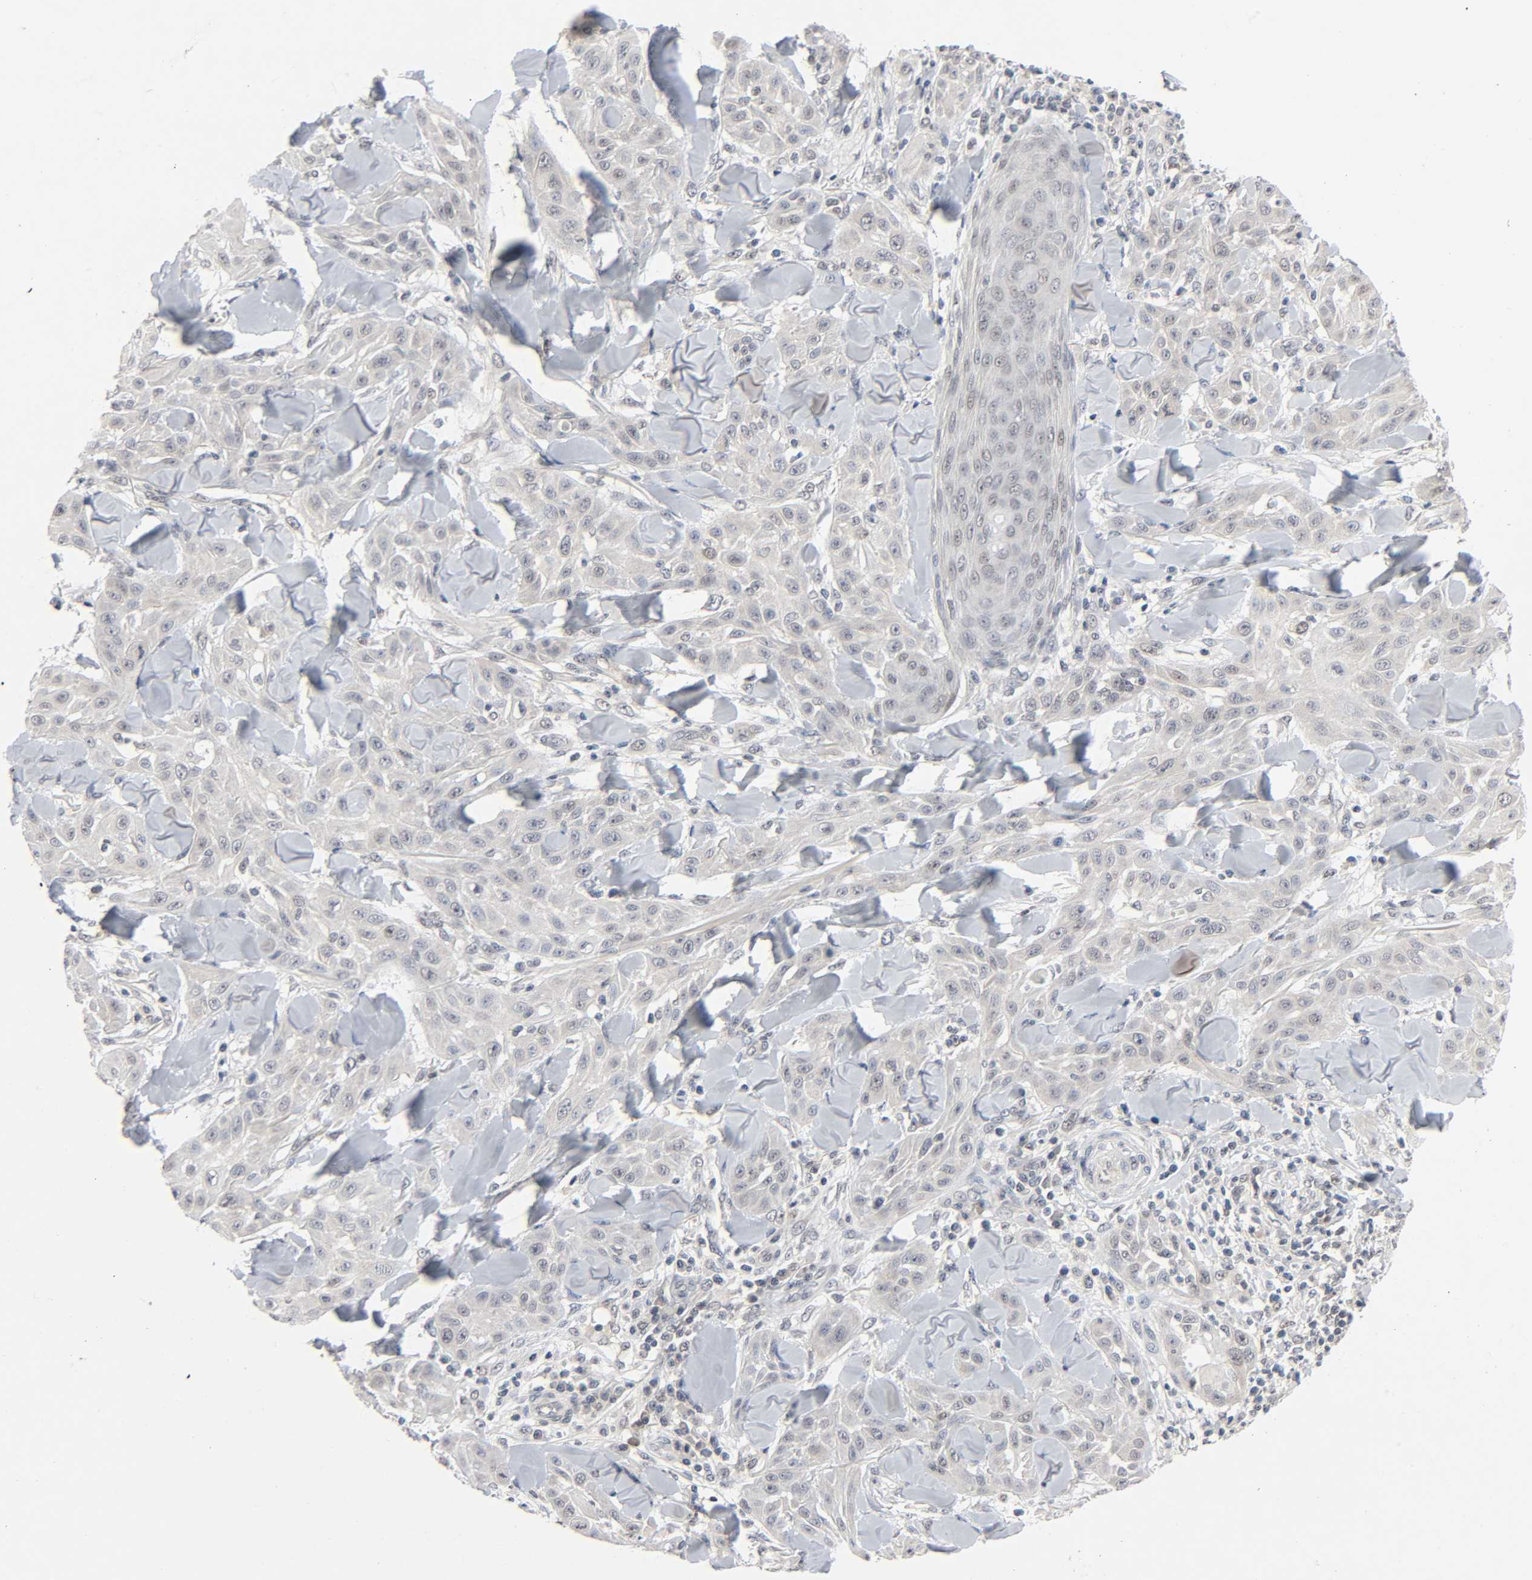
{"staining": {"intensity": "negative", "quantity": "none", "location": "none"}, "tissue": "skin cancer", "cell_type": "Tumor cells", "image_type": "cancer", "snomed": [{"axis": "morphology", "description": "Squamous cell carcinoma, NOS"}, {"axis": "topography", "description": "Skin"}], "caption": "Skin cancer was stained to show a protein in brown. There is no significant expression in tumor cells. (DAB (3,3'-diaminobenzidine) immunohistochemistry, high magnification).", "gene": "MAPKAPK5", "patient": {"sex": "male", "age": 24}}